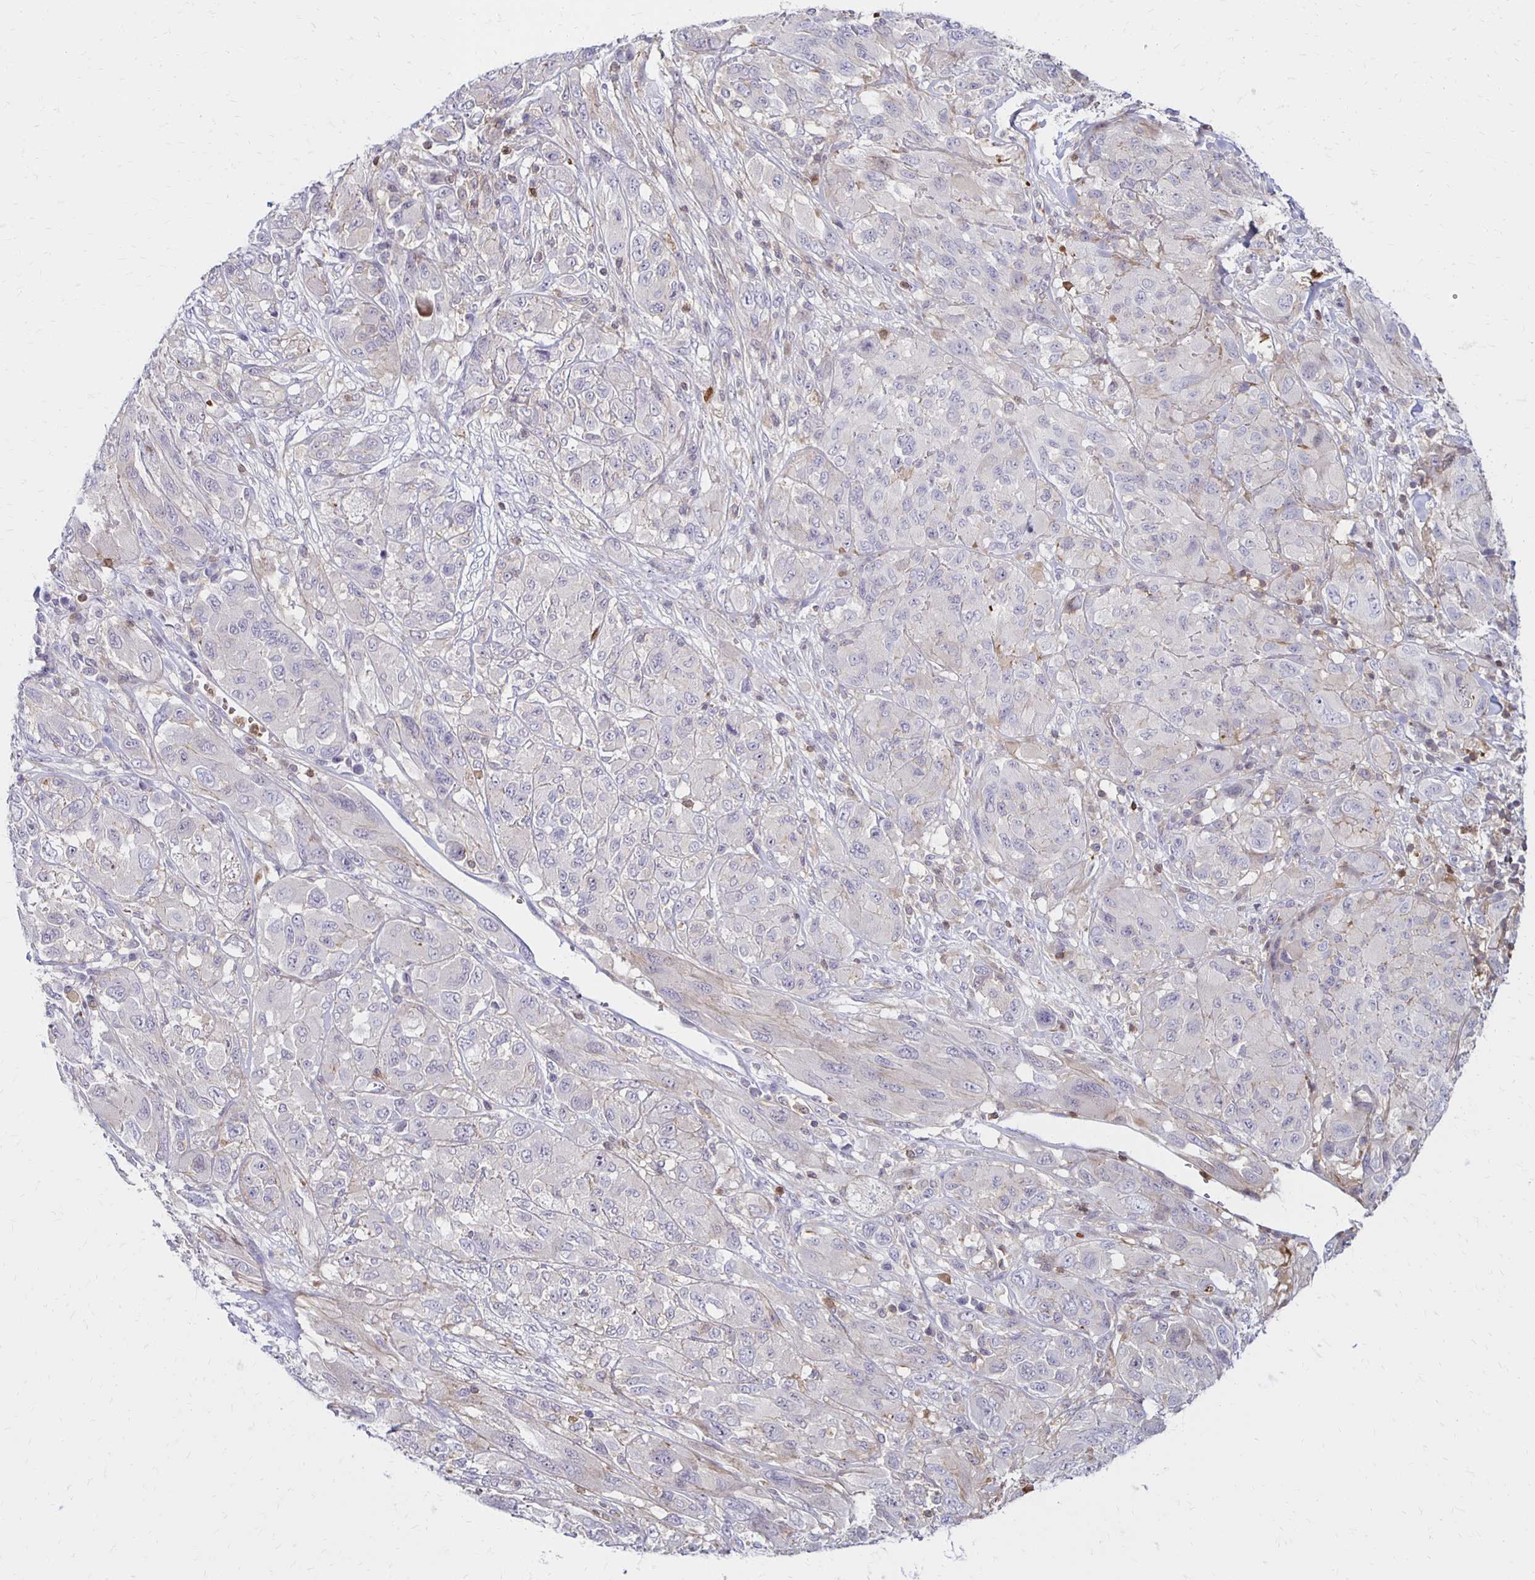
{"staining": {"intensity": "negative", "quantity": "none", "location": "none"}, "tissue": "melanoma", "cell_type": "Tumor cells", "image_type": "cancer", "snomed": [{"axis": "morphology", "description": "Malignant melanoma, NOS"}, {"axis": "topography", "description": "Skin"}], "caption": "Tumor cells show no significant staining in melanoma.", "gene": "CCL21", "patient": {"sex": "female", "age": 91}}